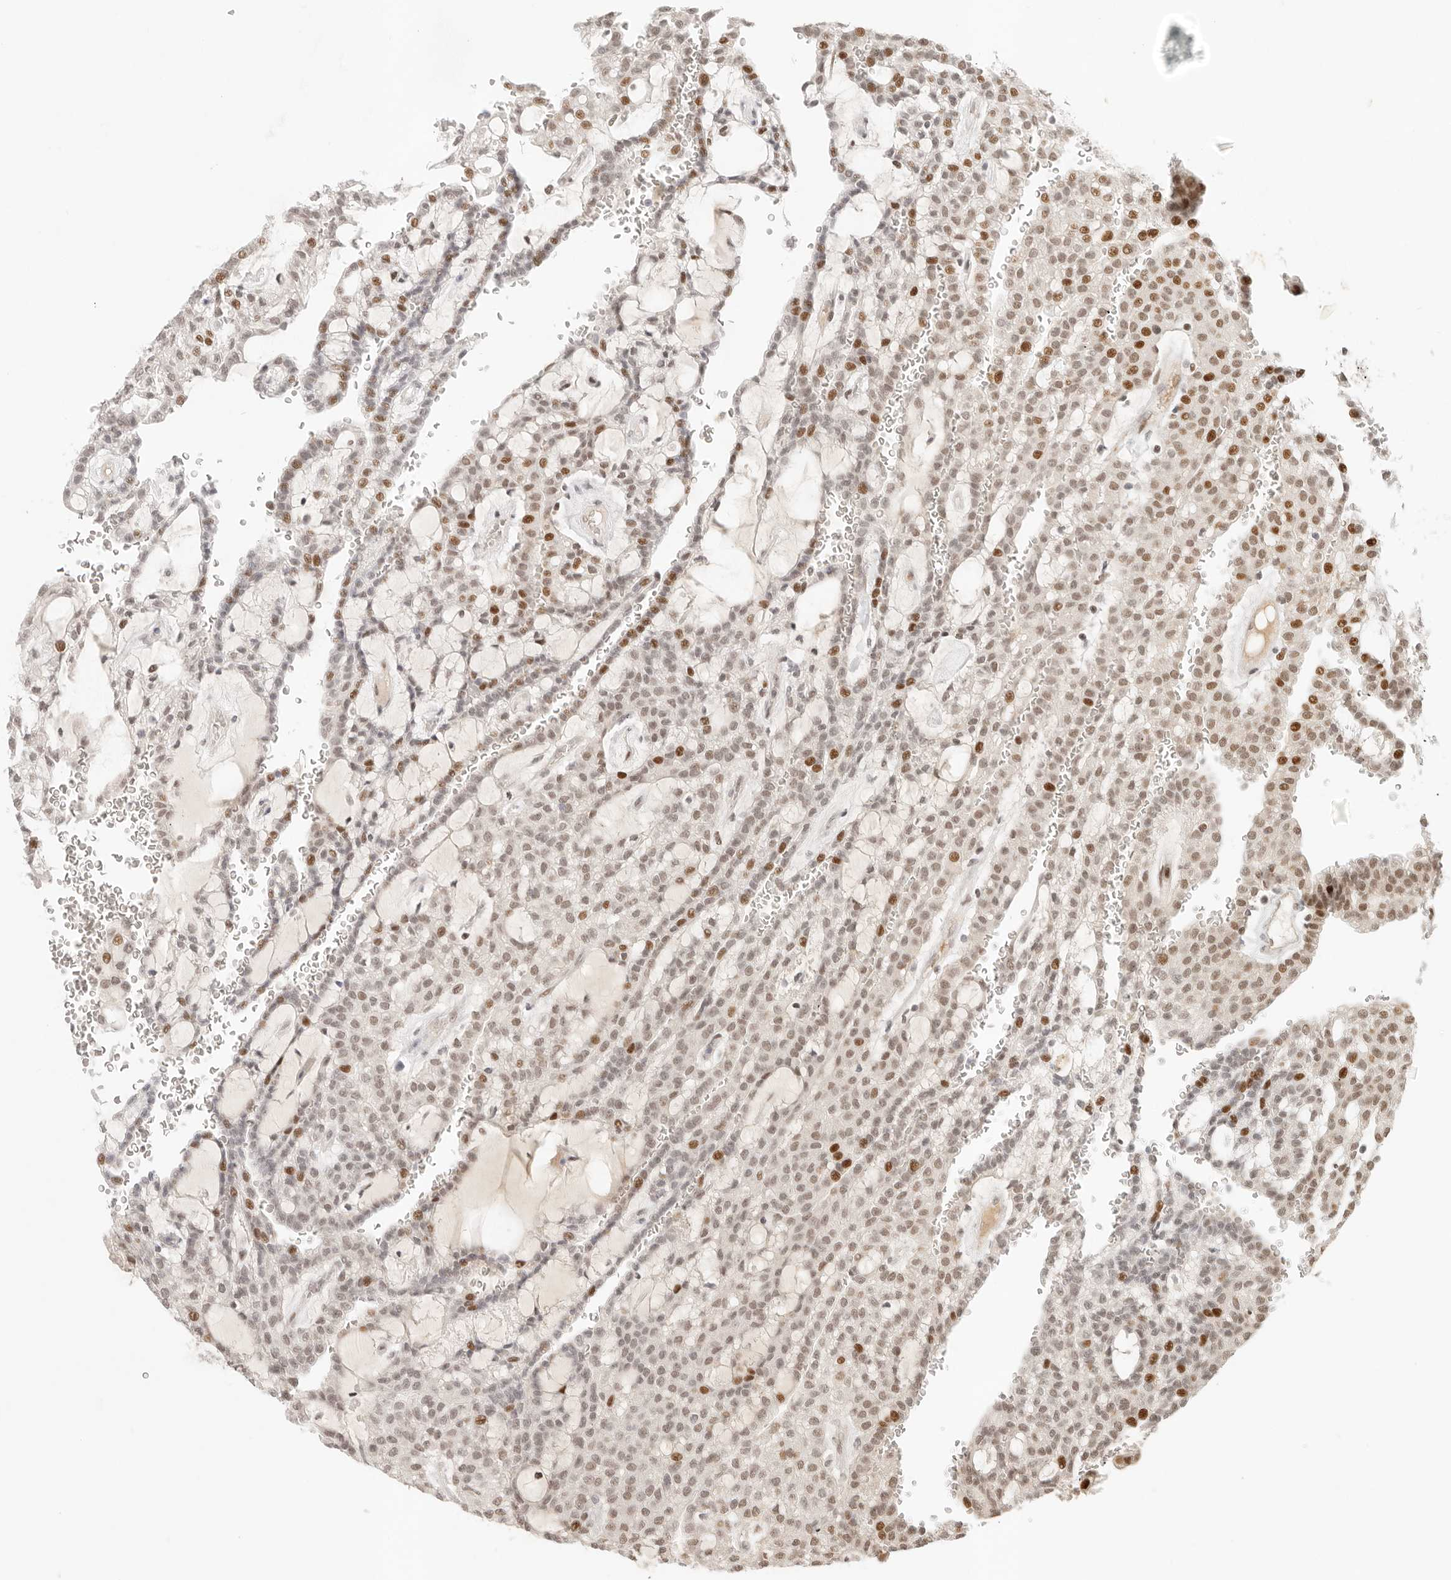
{"staining": {"intensity": "strong", "quantity": "<25%", "location": "nuclear"}, "tissue": "renal cancer", "cell_type": "Tumor cells", "image_type": "cancer", "snomed": [{"axis": "morphology", "description": "Adenocarcinoma, NOS"}, {"axis": "topography", "description": "Kidney"}], "caption": "The image shows immunohistochemical staining of renal cancer. There is strong nuclear expression is identified in approximately <25% of tumor cells.", "gene": "HOXC5", "patient": {"sex": "male", "age": 63}}